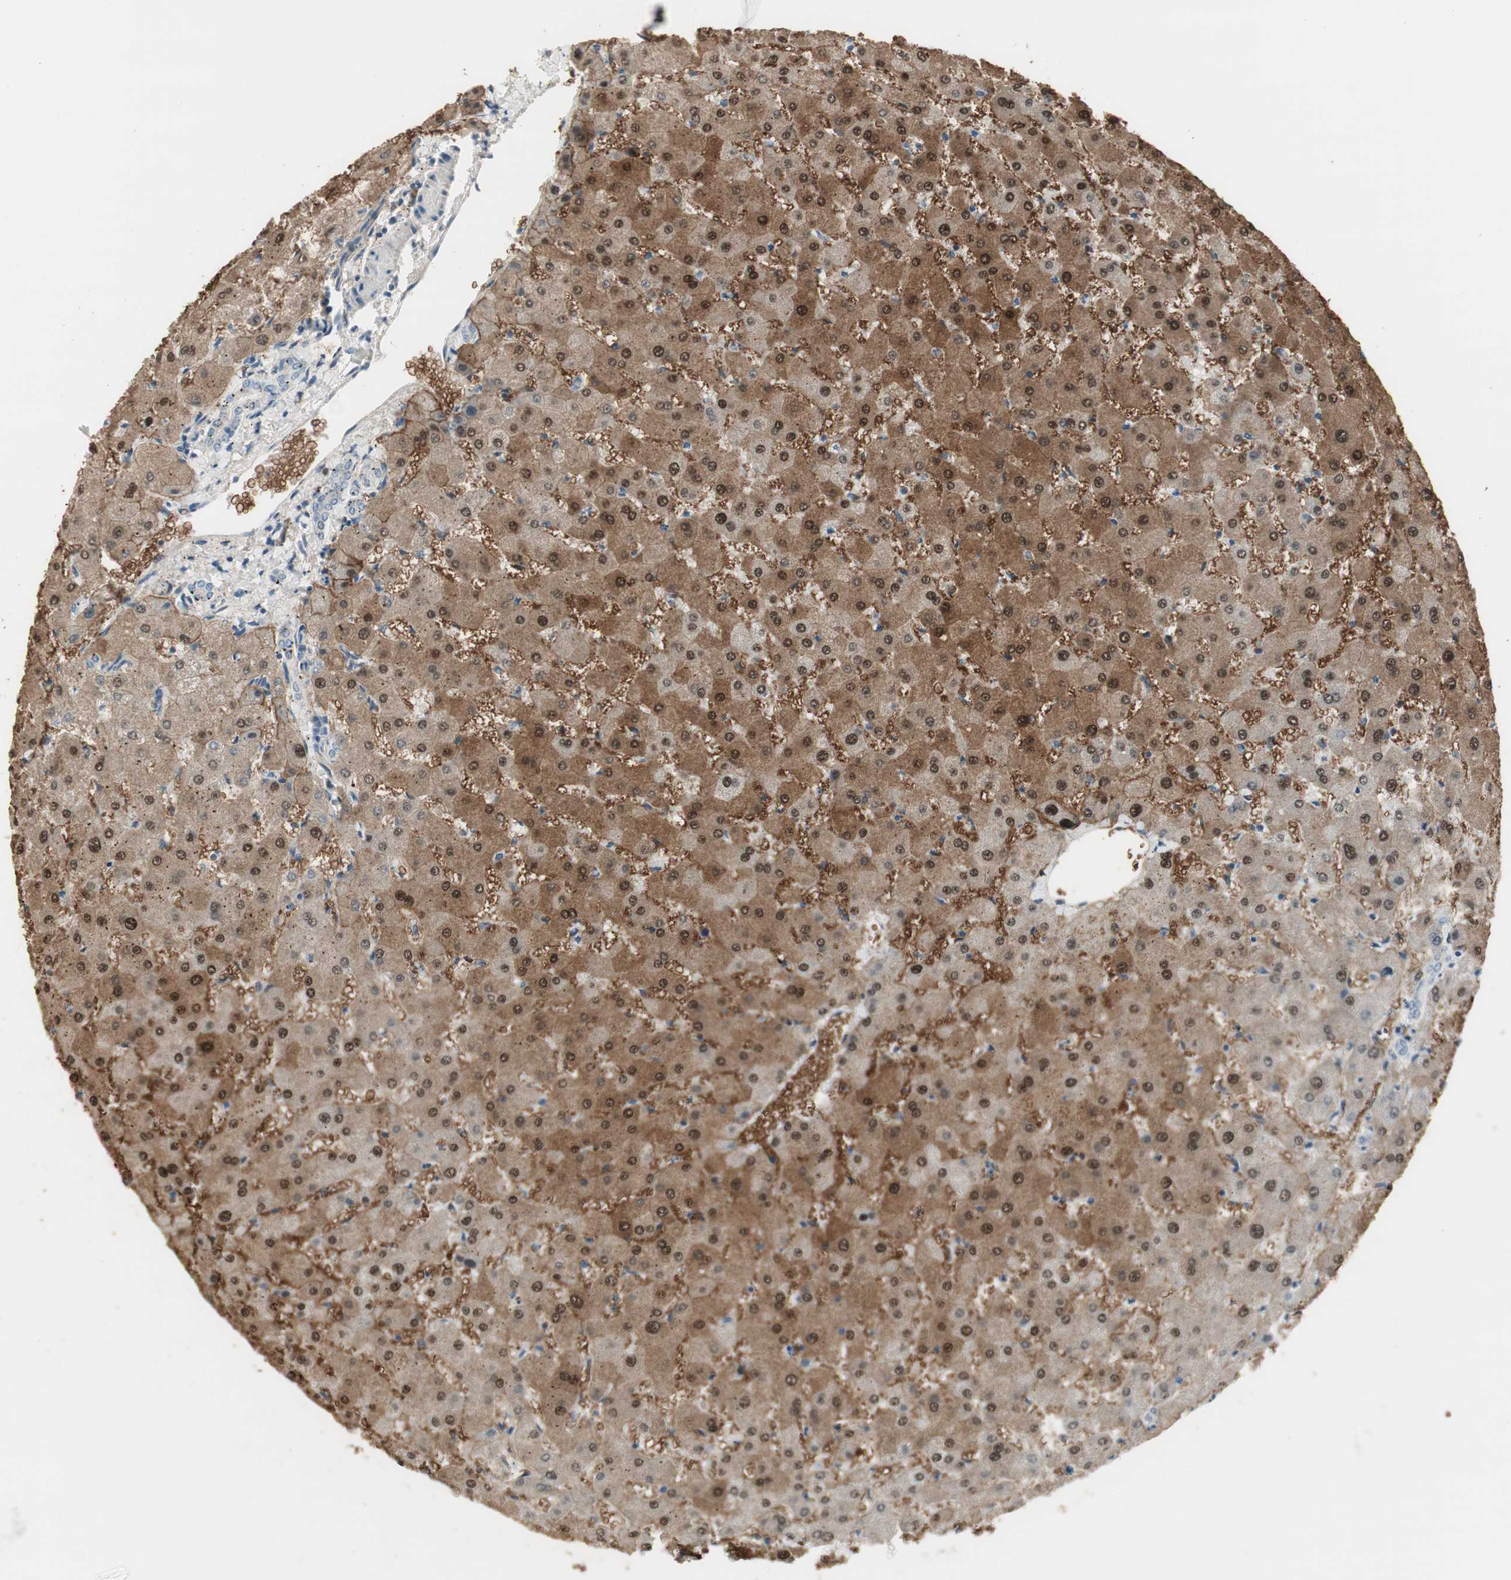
{"staining": {"intensity": "negative", "quantity": "none", "location": "none"}, "tissue": "liver", "cell_type": "Cholangiocytes", "image_type": "normal", "snomed": [{"axis": "morphology", "description": "Normal tissue, NOS"}, {"axis": "topography", "description": "Liver"}], "caption": "A photomicrograph of liver stained for a protein reveals no brown staining in cholangiocytes. Nuclei are stained in blue.", "gene": "EVA1A", "patient": {"sex": "female", "age": 63}}